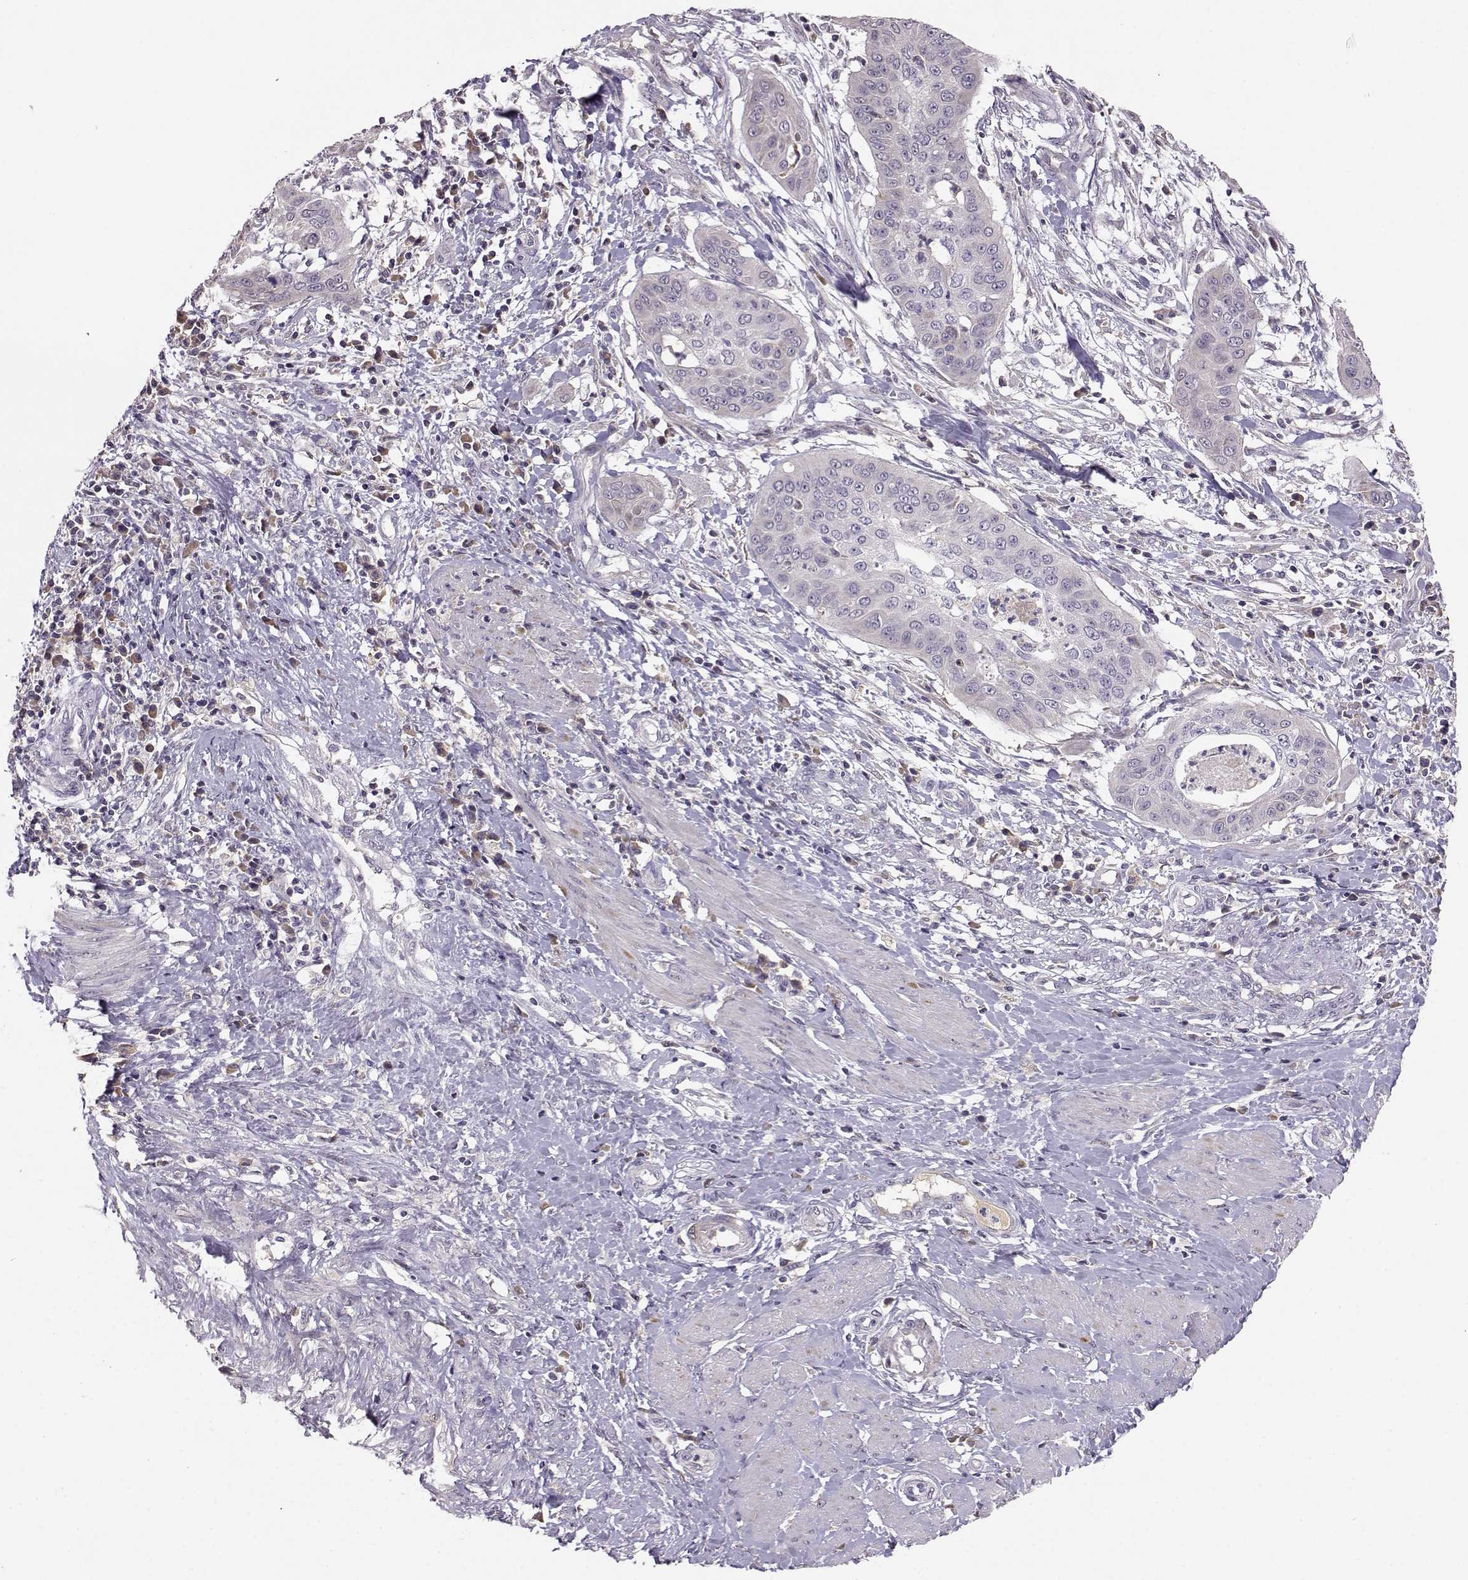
{"staining": {"intensity": "negative", "quantity": "none", "location": "none"}, "tissue": "cervical cancer", "cell_type": "Tumor cells", "image_type": "cancer", "snomed": [{"axis": "morphology", "description": "Squamous cell carcinoma, NOS"}, {"axis": "topography", "description": "Cervix"}], "caption": "Tumor cells show no significant protein staining in cervical cancer (squamous cell carcinoma).", "gene": "TACR1", "patient": {"sex": "female", "age": 39}}